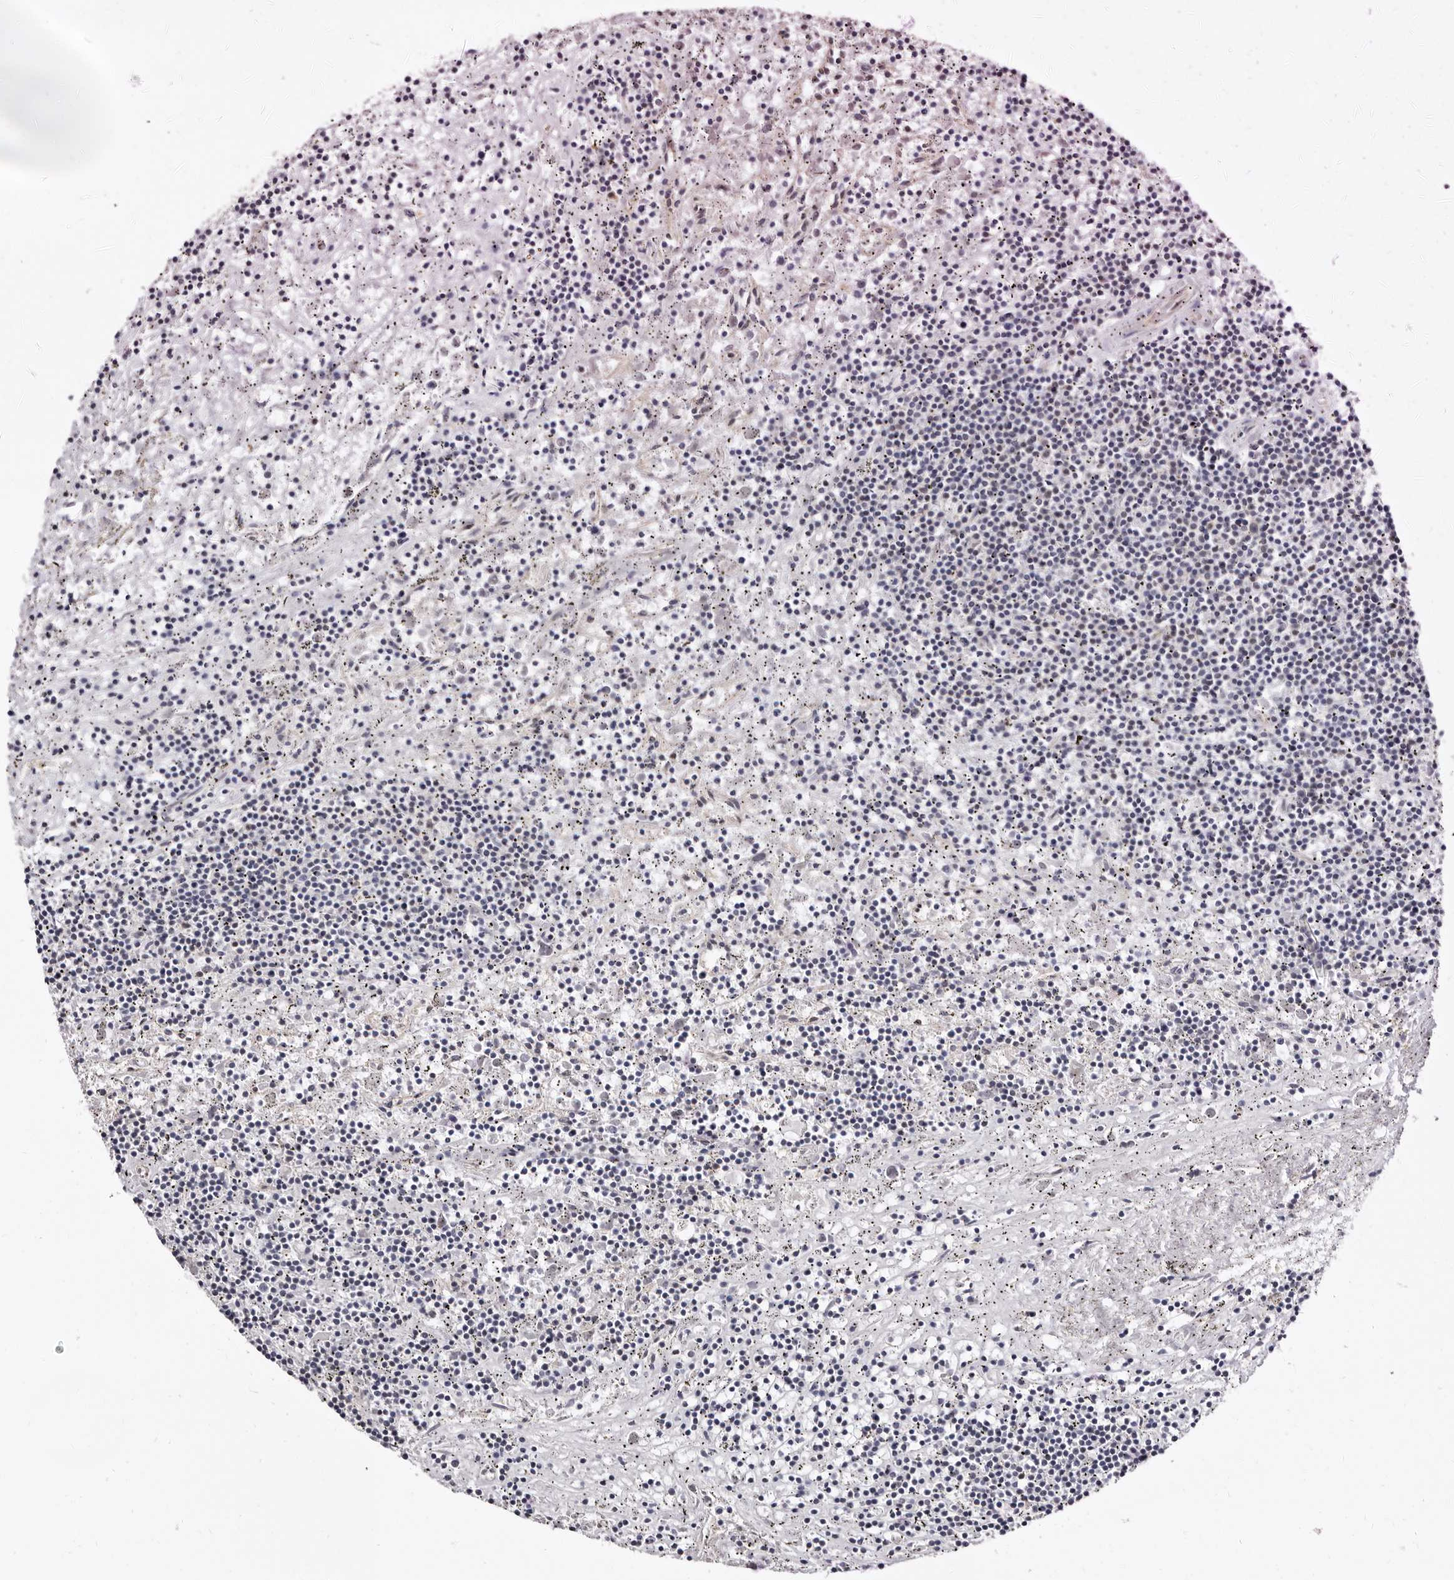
{"staining": {"intensity": "negative", "quantity": "none", "location": "none"}, "tissue": "lymphoma", "cell_type": "Tumor cells", "image_type": "cancer", "snomed": [{"axis": "morphology", "description": "Malignant lymphoma, non-Hodgkin's type, Low grade"}, {"axis": "topography", "description": "Spleen"}], "caption": "High power microscopy histopathology image of an IHC photomicrograph of low-grade malignant lymphoma, non-Hodgkin's type, revealing no significant staining in tumor cells.", "gene": "KHDRBS2", "patient": {"sex": "male", "age": 76}}